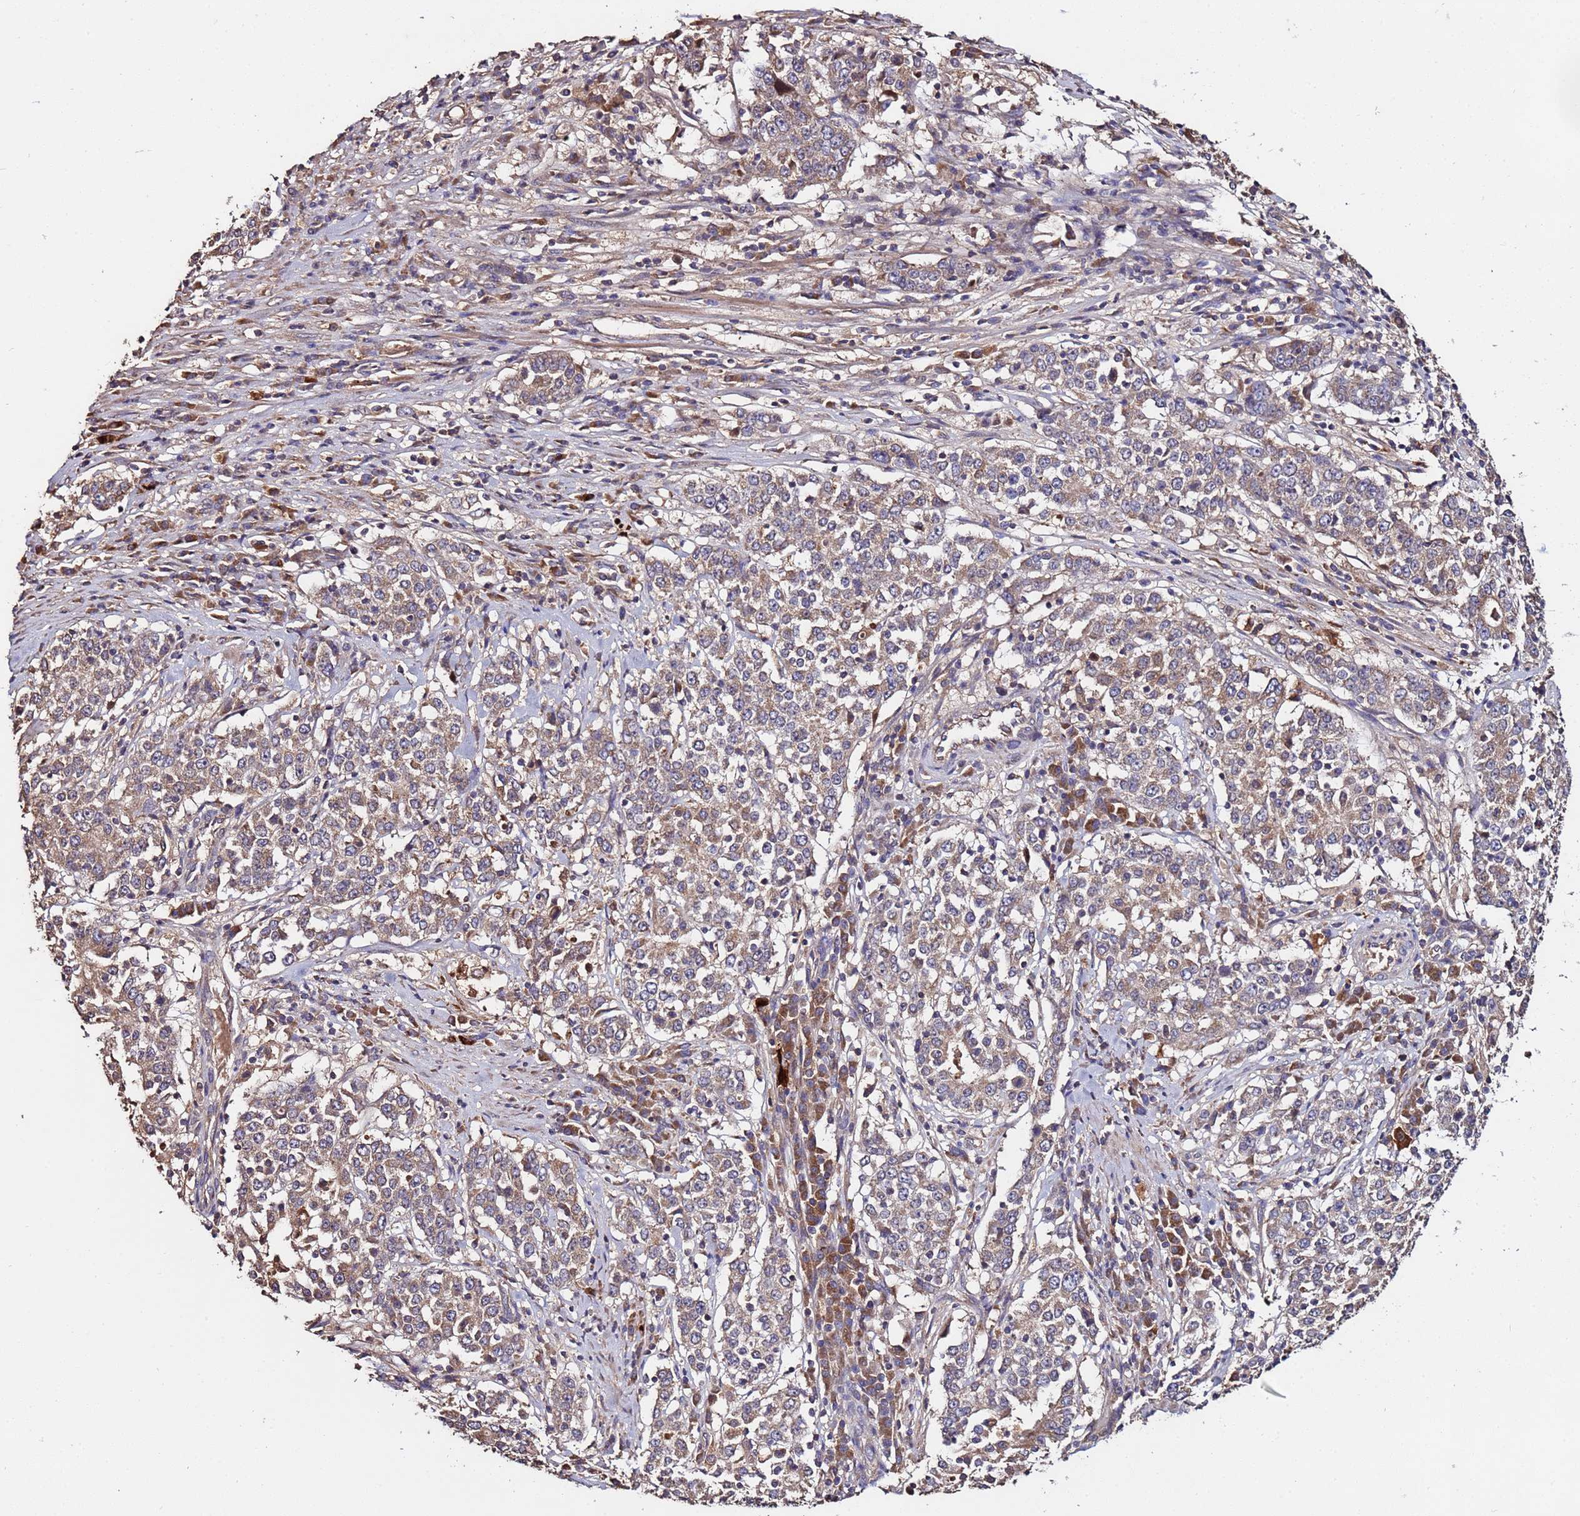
{"staining": {"intensity": "weak", "quantity": ">75%", "location": "cytoplasmic/membranous"}, "tissue": "stomach cancer", "cell_type": "Tumor cells", "image_type": "cancer", "snomed": [{"axis": "morphology", "description": "Adenocarcinoma, NOS"}, {"axis": "topography", "description": "Stomach"}], "caption": "Immunohistochemistry image of neoplastic tissue: human stomach adenocarcinoma stained using immunohistochemistry (IHC) shows low levels of weak protein expression localized specifically in the cytoplasmic/membranous of tumor cells, appearing as a cytoplasmic/membranous brown color.", "gene": "RPS15A", "patient": {"sex": "male", "age": 59}}